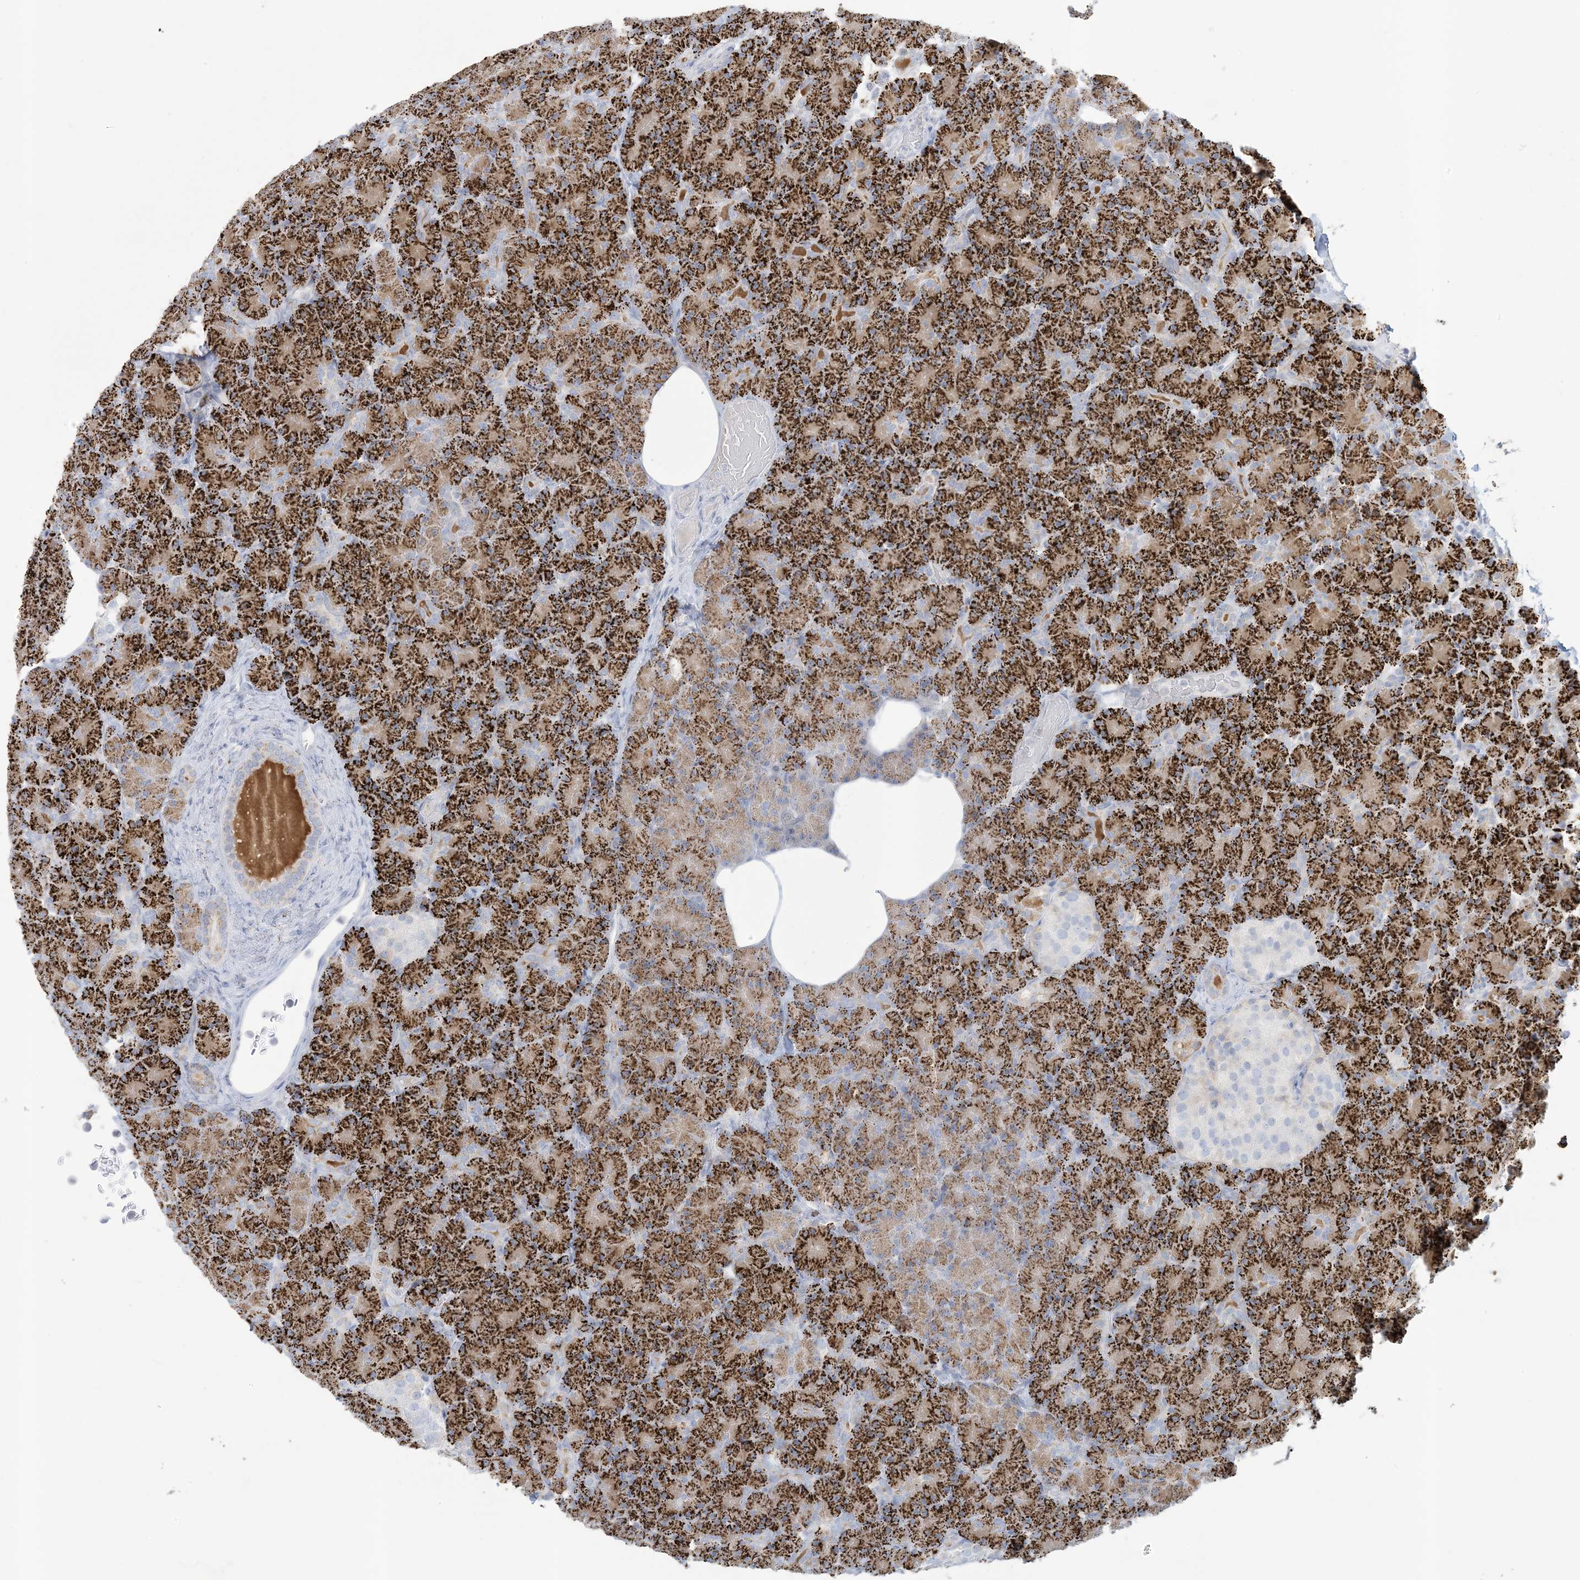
{"staining": {"intensity": "strong", "quantity": ">75%", "location": "cytoplasmic/membranous"}, "tissue": "pancreas", "cell_type": "Exocrine glandular cells", "image_type": "normal", "snomed": [{"axis": "morphology", "description": "Normal tissue, NOS"}, {"axis": "topography", "description": "Pancreas"}], "caption": "This micrograph demonstrates unremarkable pancreas stained with IHC to label a protein in brown. The cytoplasmic/membranous of exocrine glandular cells show strong positivity for the protein. Nuclei are counter-stained blue.", "gene": "ZDHHC4", "patient": {"sex": "female", "age": 43}}